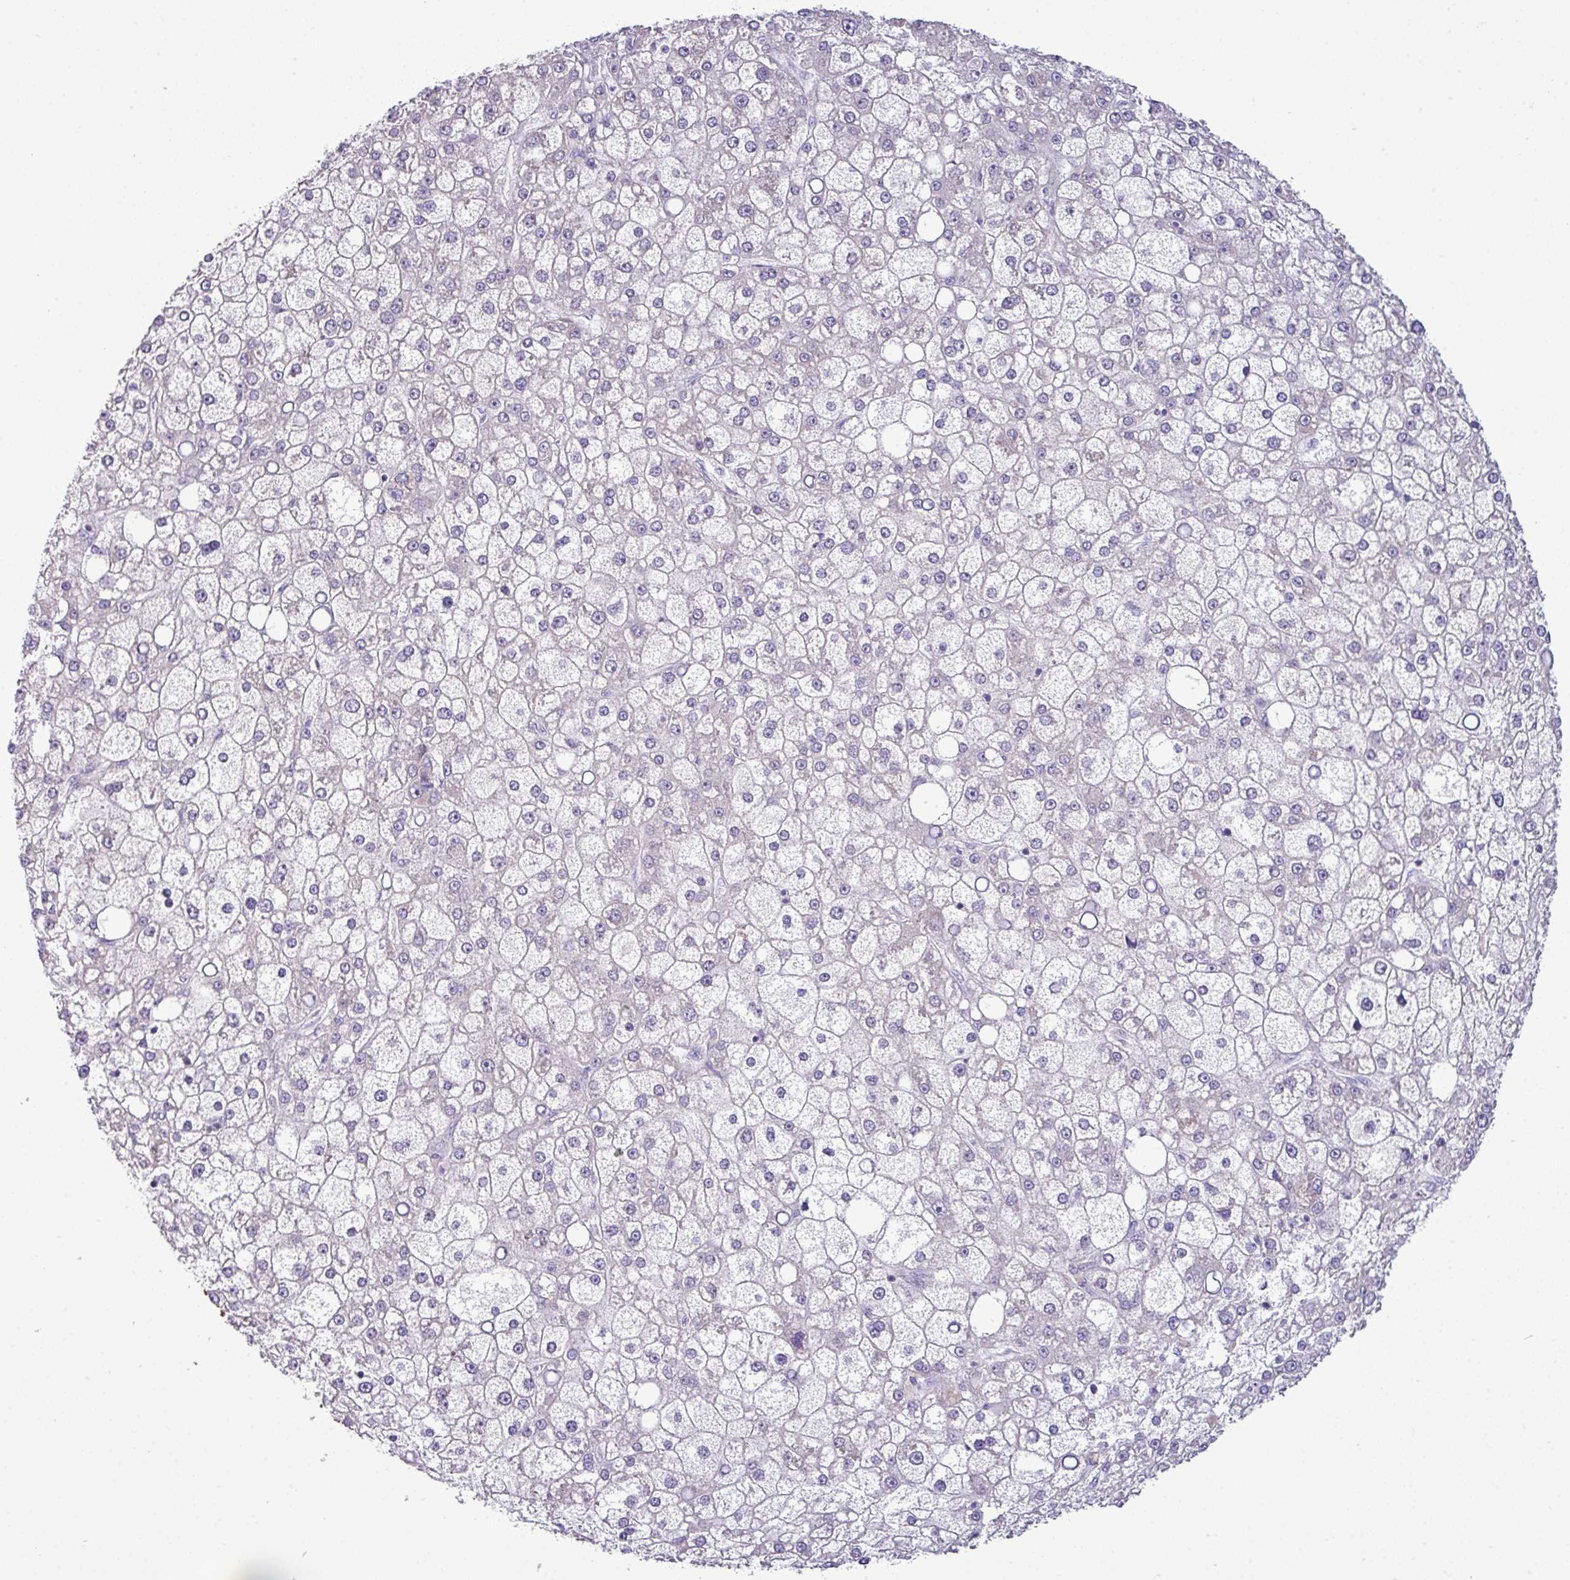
{"staining": {"intensity": "negative", "quantity": "none", "location": "none"}, "tissue": "liver cancer", "cell_type": "Tumor cells", "image_type": "cancer", "snomed": [{"axis": "morphology", "description": "Carcinoma, Hepatocellular, NOS"}, {"axis": "topography", "description": "Liver"}], "caption": "This is a micrograph of immunohistochemistry (IHC) staining of liver hepatocellular carcinoma, which shows no expression in tumor cells.", "gene": "AGAP5", "patient": {"sex": "male", "age": 67}}